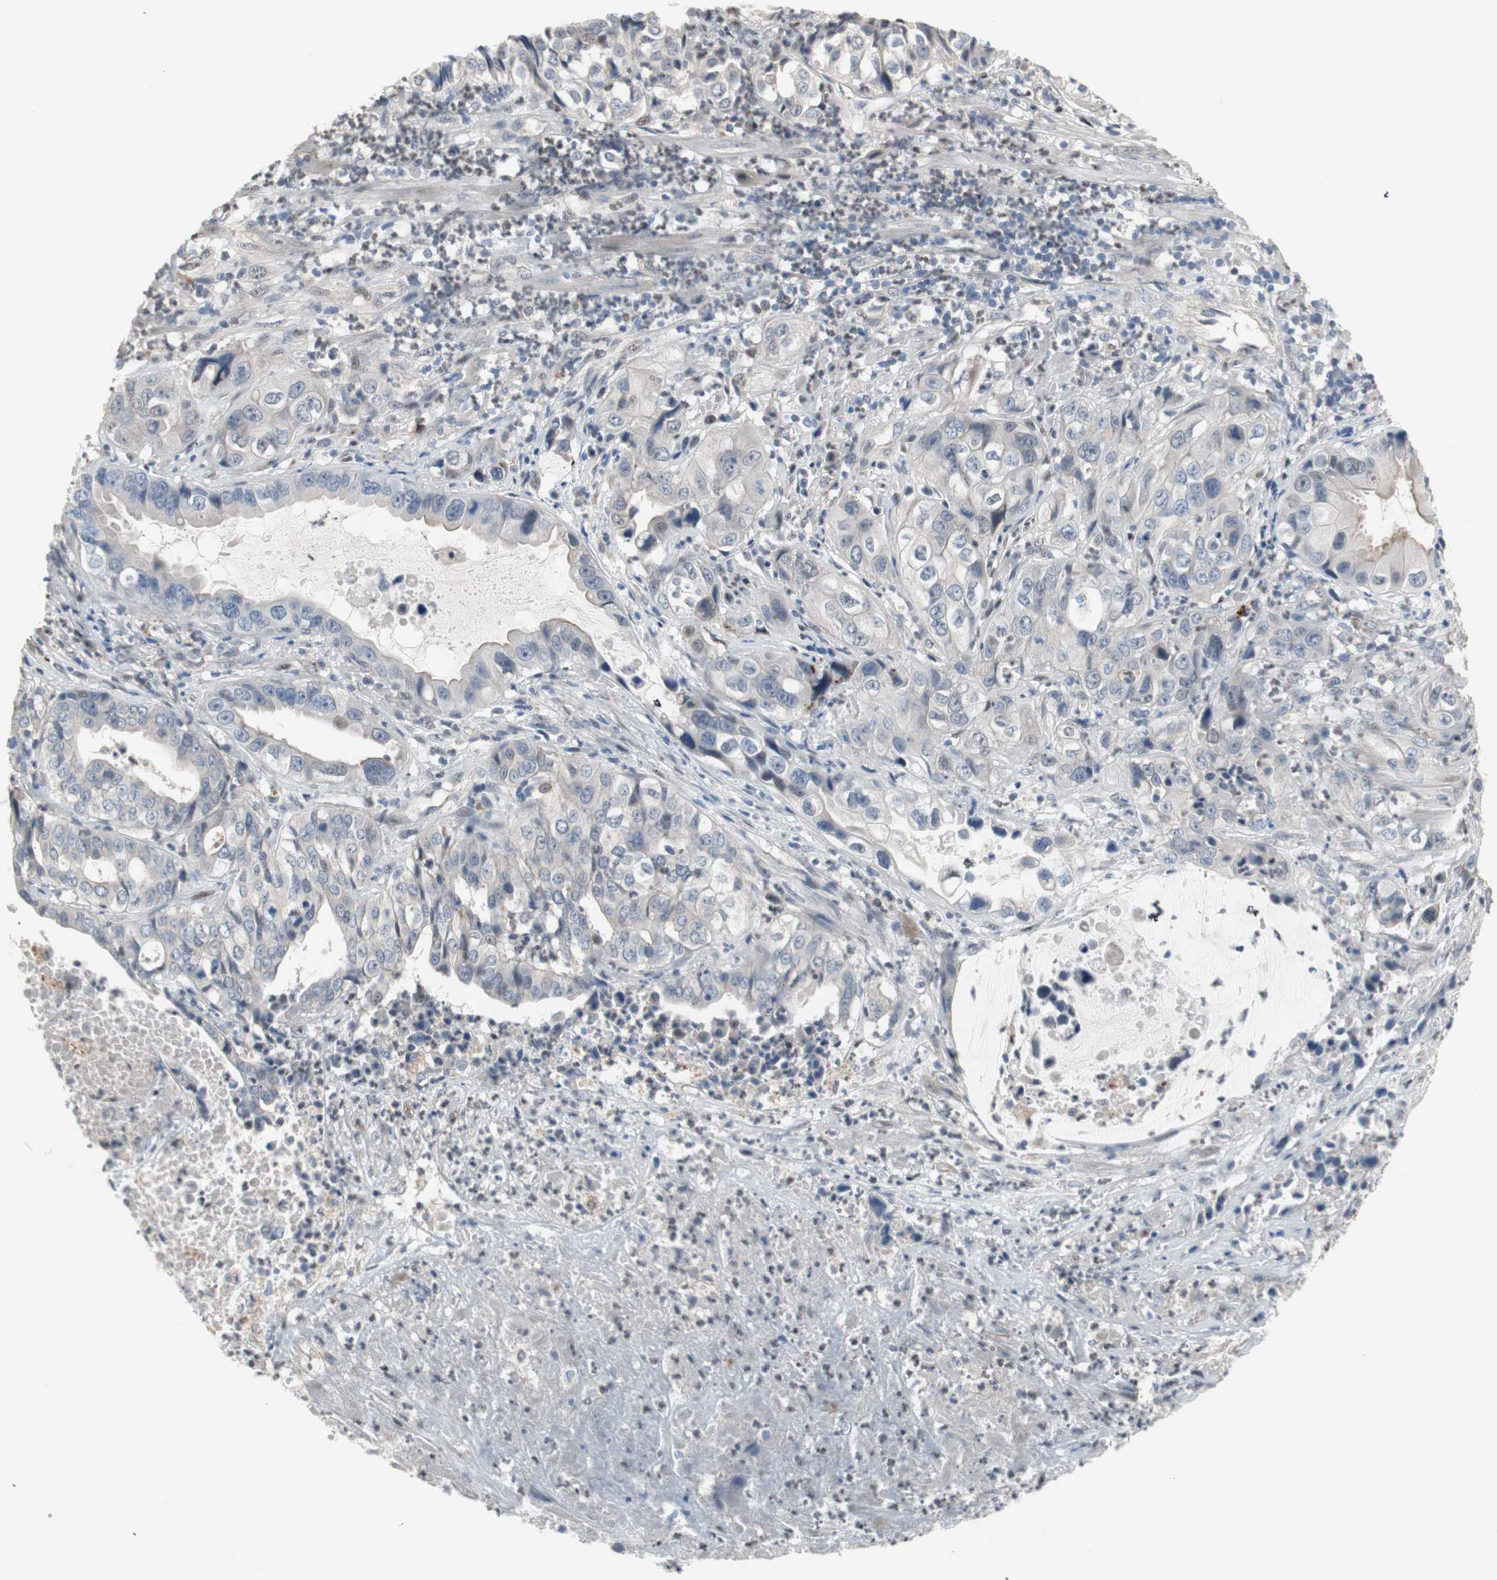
{"staining": {"intensity": "negative", "quantity": "none", "location": "none"}, "tissue": "liver cancer", "cell_type": "Tumor cells", "image_type": "cancer", "snomed": [{"axis": "morphology", "description": "Cholangiocarcinoma"}, {"axis": "topography", "description": "Liver"}], "caption": "Protein analysis of liver cholangiocarcinoma exhibits no significant expression in tumor cells.", "gene": "CAND2", "patient": {"sex": "female", "age": 61}}